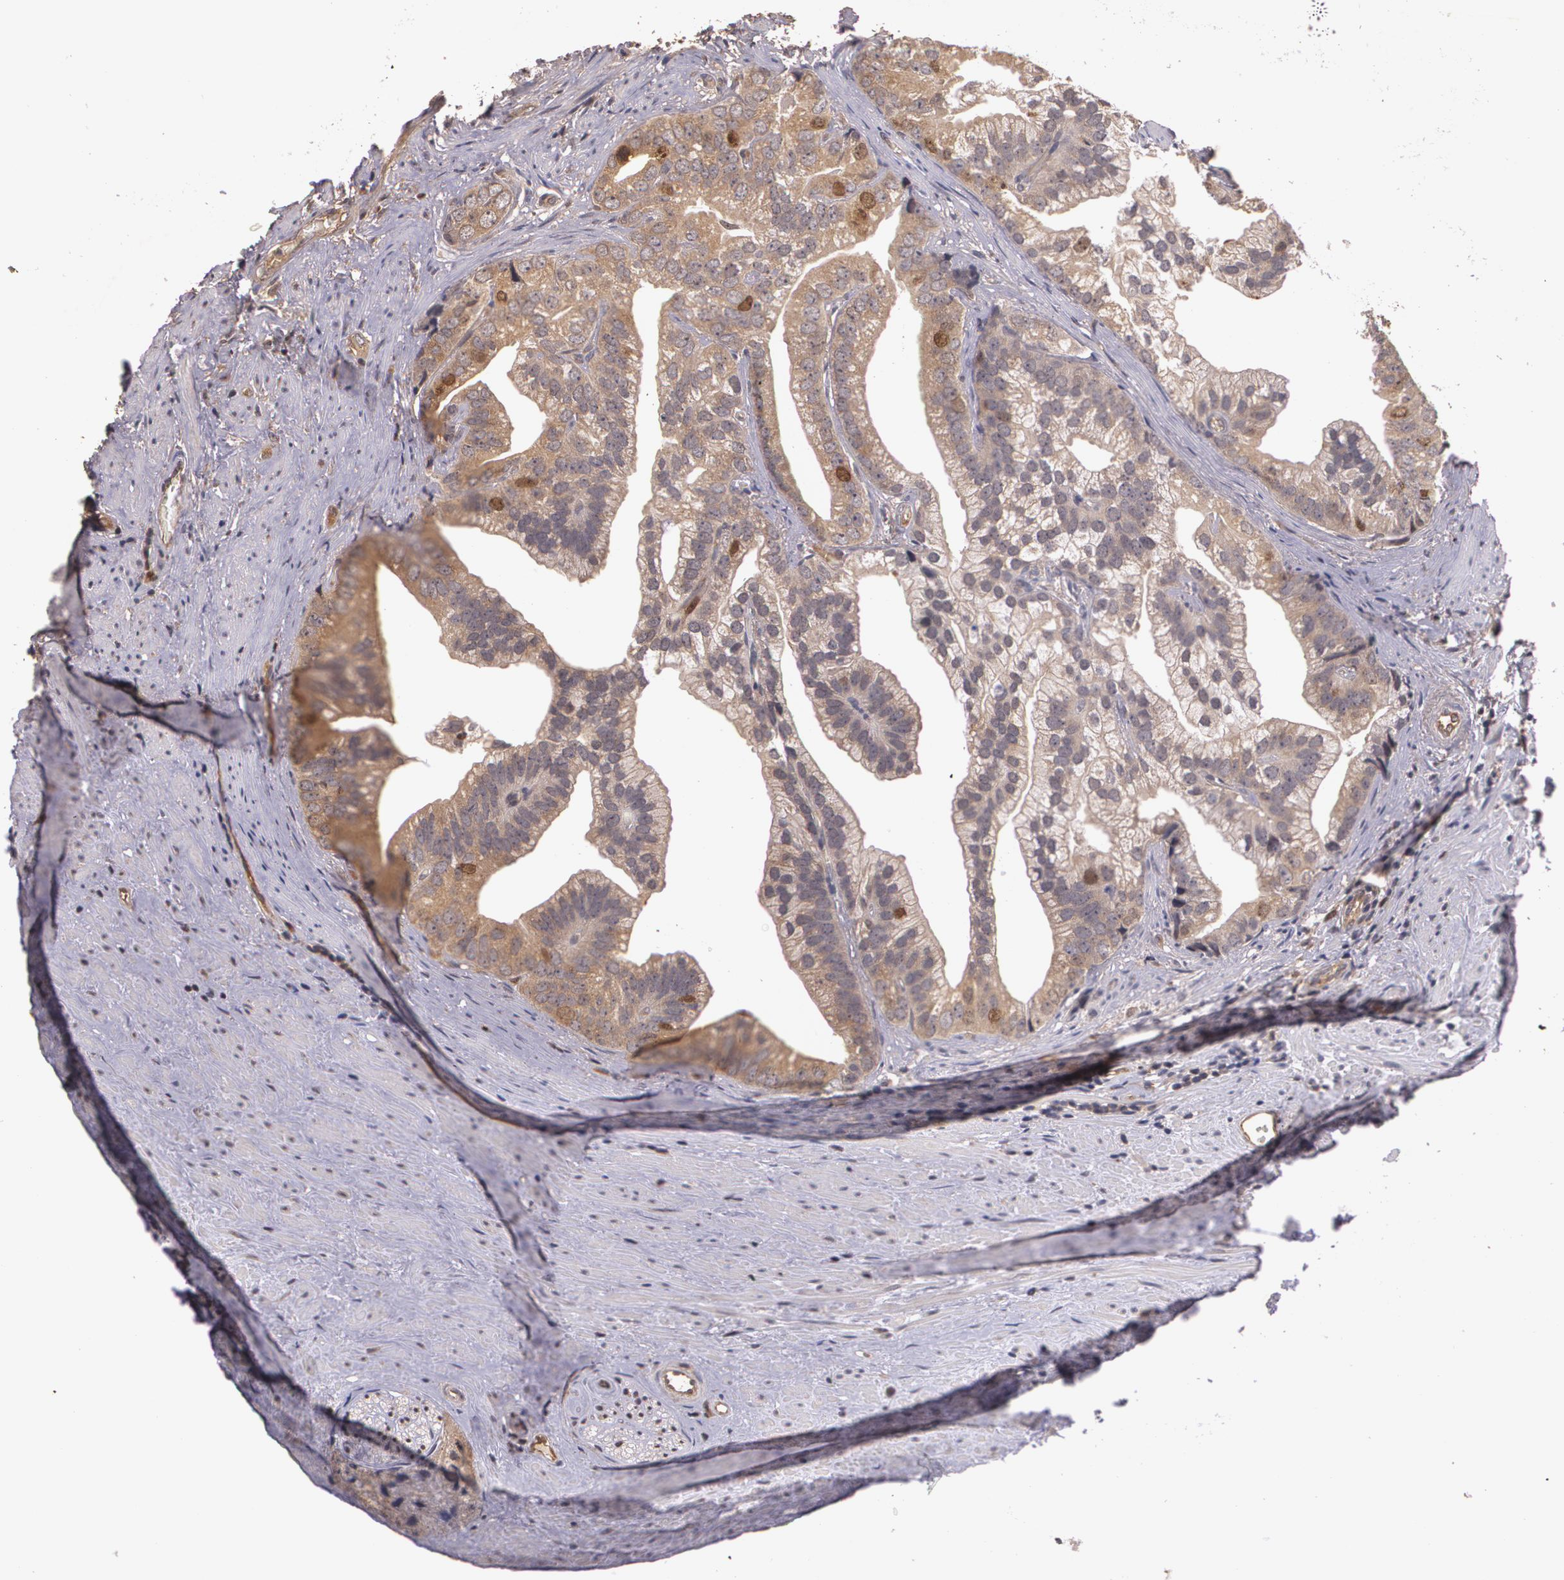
{"staining": {"intensity": "weak", "quantity": "<25%", "location": "cytoplasmic/membranous,nuclear"}, "tissue": "prostate cancer", "cell_type": "Tumor cells", "image_type": "cancer", "snomed": [{"axis": "morphology", "description": "Adenocarcinoma, Low grade"}, {"axis": "topography", "description": "Prostate"}], "caption": "An immunohistochemistry histopathology image of prostate cancer (adenocarcinoma (low-grade)) is shown. There is no staining in tumor cells of prostate cancer (adenocarcinoma (low-grade)).", "gene": "BRCA1", "patient": {"sex": "male", "age": 71}}